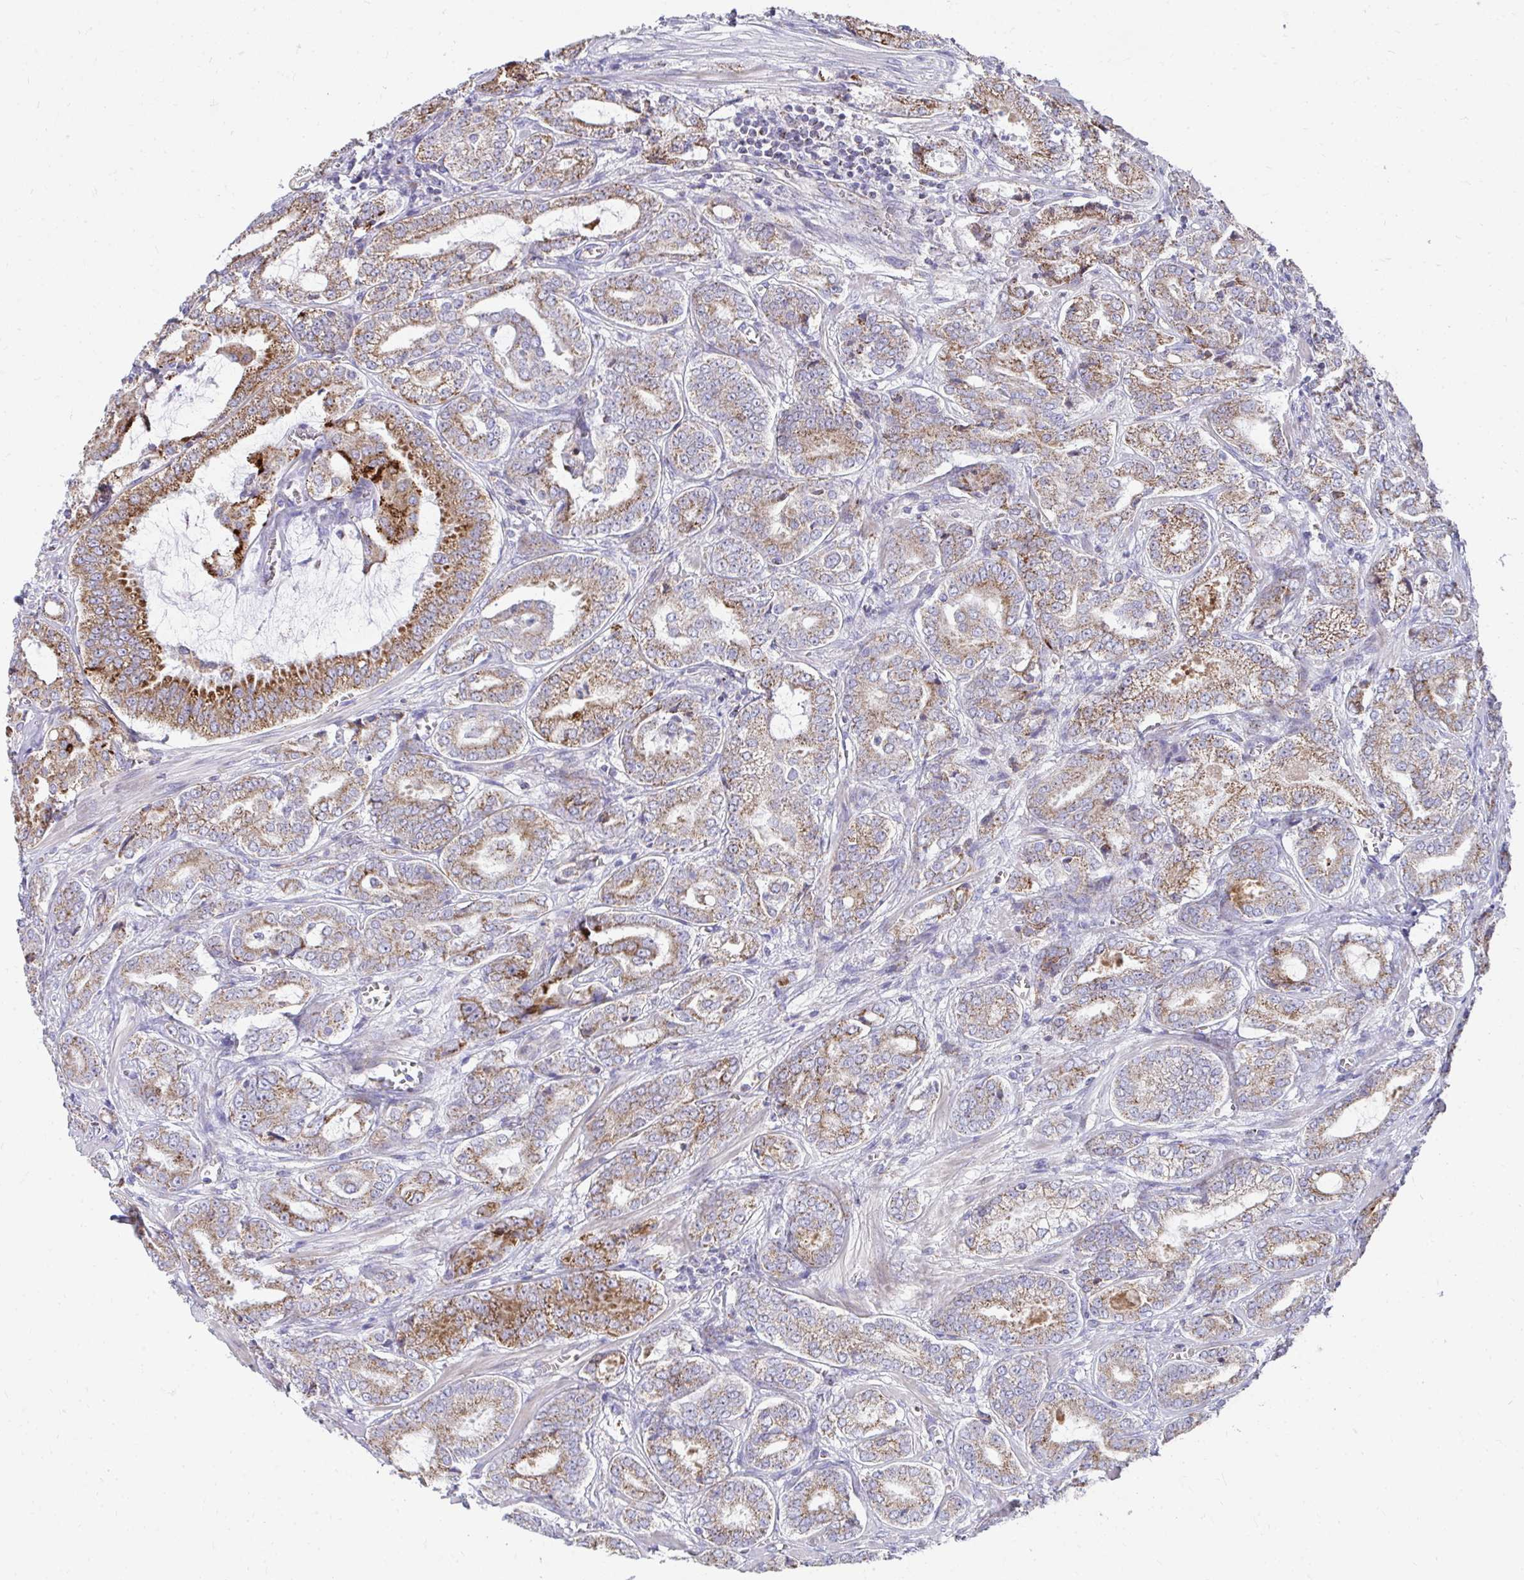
{"staining": {"intensity": "moderate", "quantity": "25%-75%", "location": "cytoplasmic/membranous"}, "tissue": "prostate cancer", "cell_type": "Tumor cells", "image_type": "cancer", "snomed": [{"axis": "morphology", "description": "Adenocarcinoma, High grade"}, {"axis": "topography", "description": "Prostate"}], "caption": "A high-resolution histopathology image shows immunohistochemistry staining of prostate cancer, which demonstrates moderate cytoplasmic/membranous positivity in about 25%-75% of tumor cells.", "gene": "PRRG3", "patient": {"sex": "male", "age": 64}}